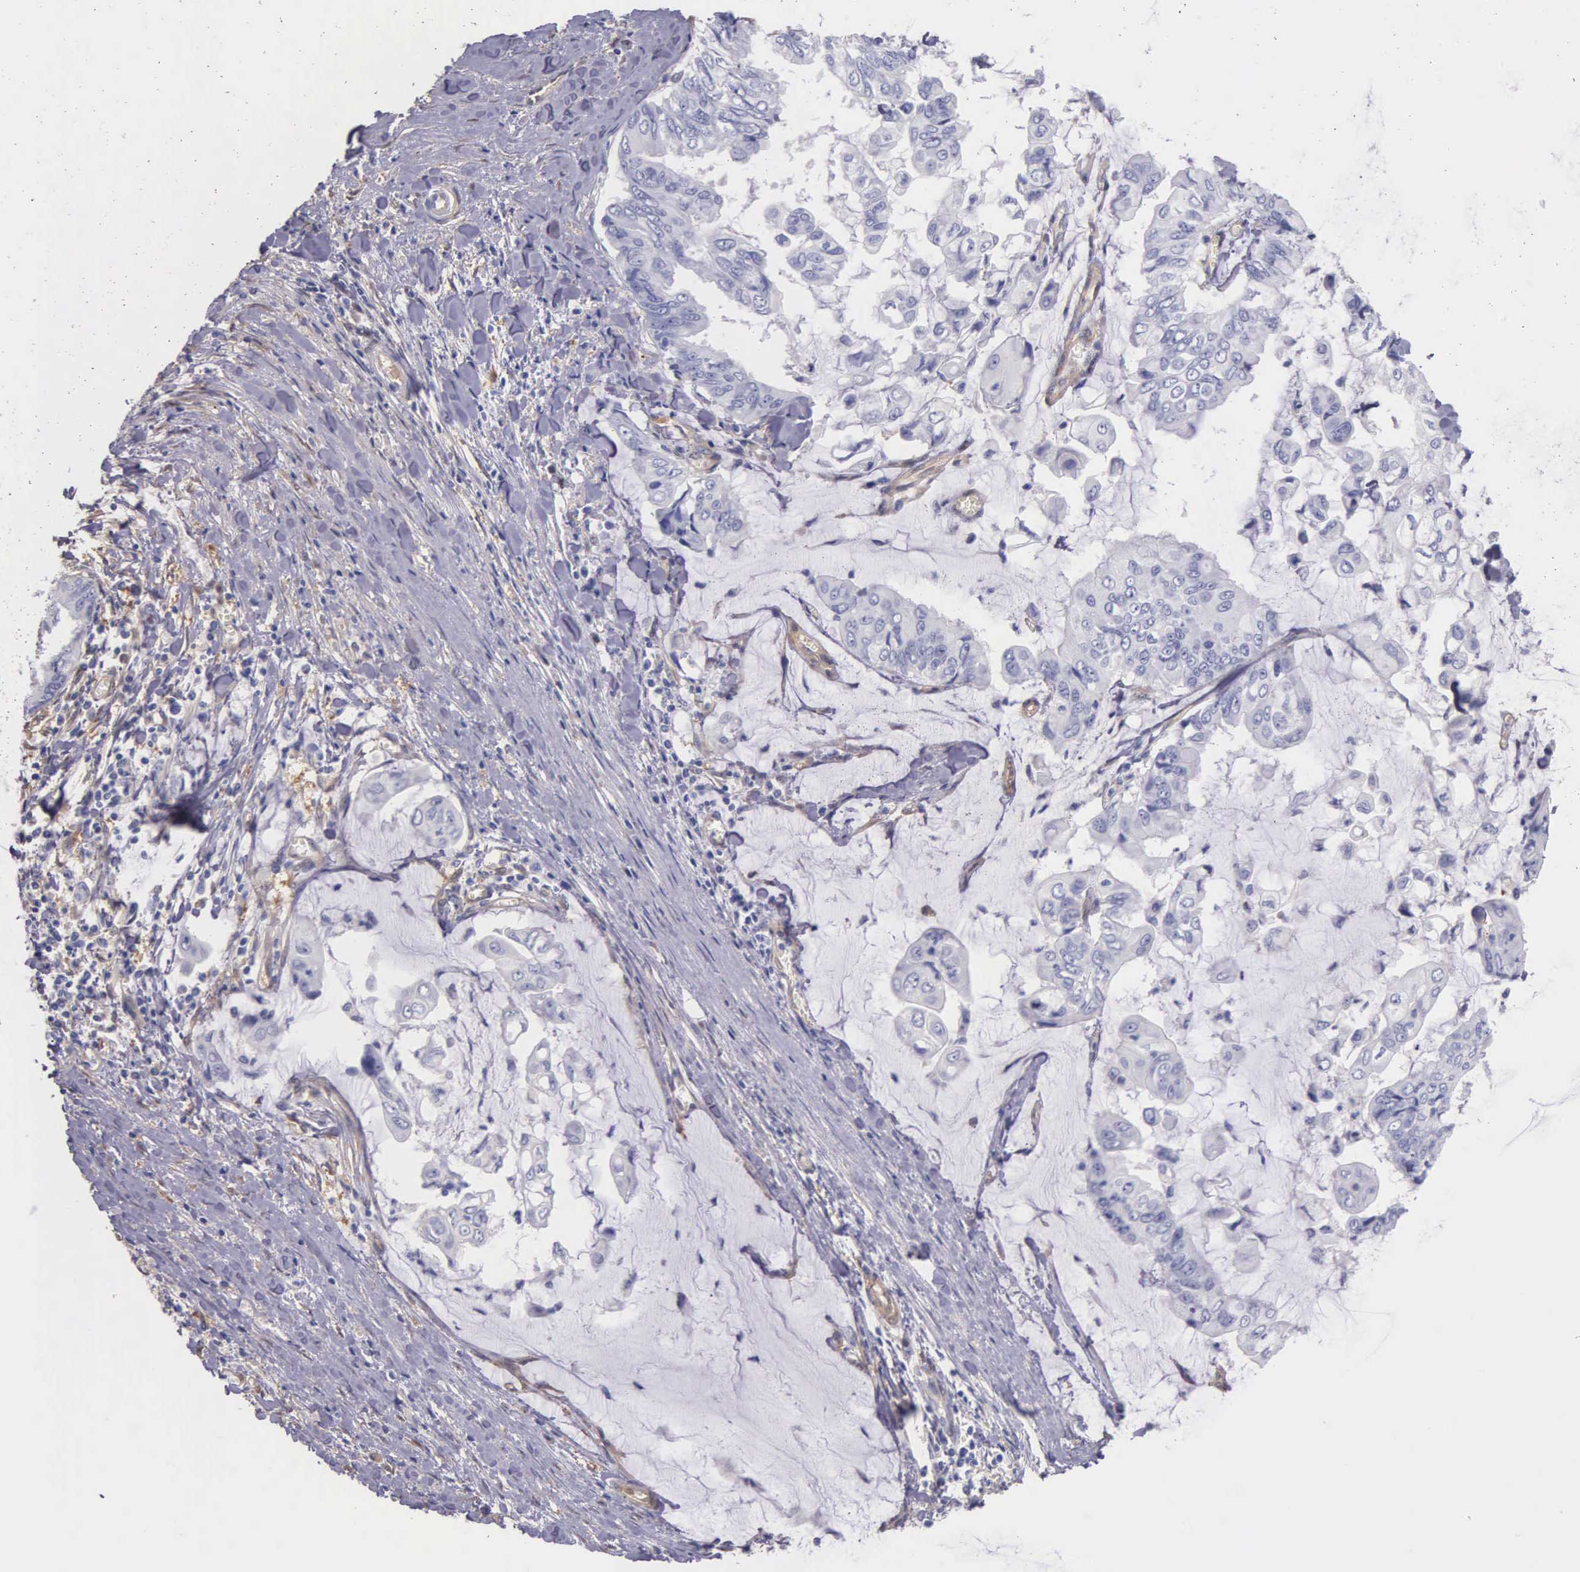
{"staining": {"intensity": "negative", "quantity": "none", "location": "none"}, "tissue": "stomach cancer", "cell_type": "Tumor cells", "image_type": "cancer", "snomed": [{"axis": "morphology", "description": "Adenocarcinoma, NOS"}, {"axis": "topography", "description": "Stomach, upper"}], "caption": "Tumor cells are negative for protein expression in human stomach cancer. Nuclei are stained in blue.", "gene": "GSTT2", "patient": {"sex": "male", "age": 80}}